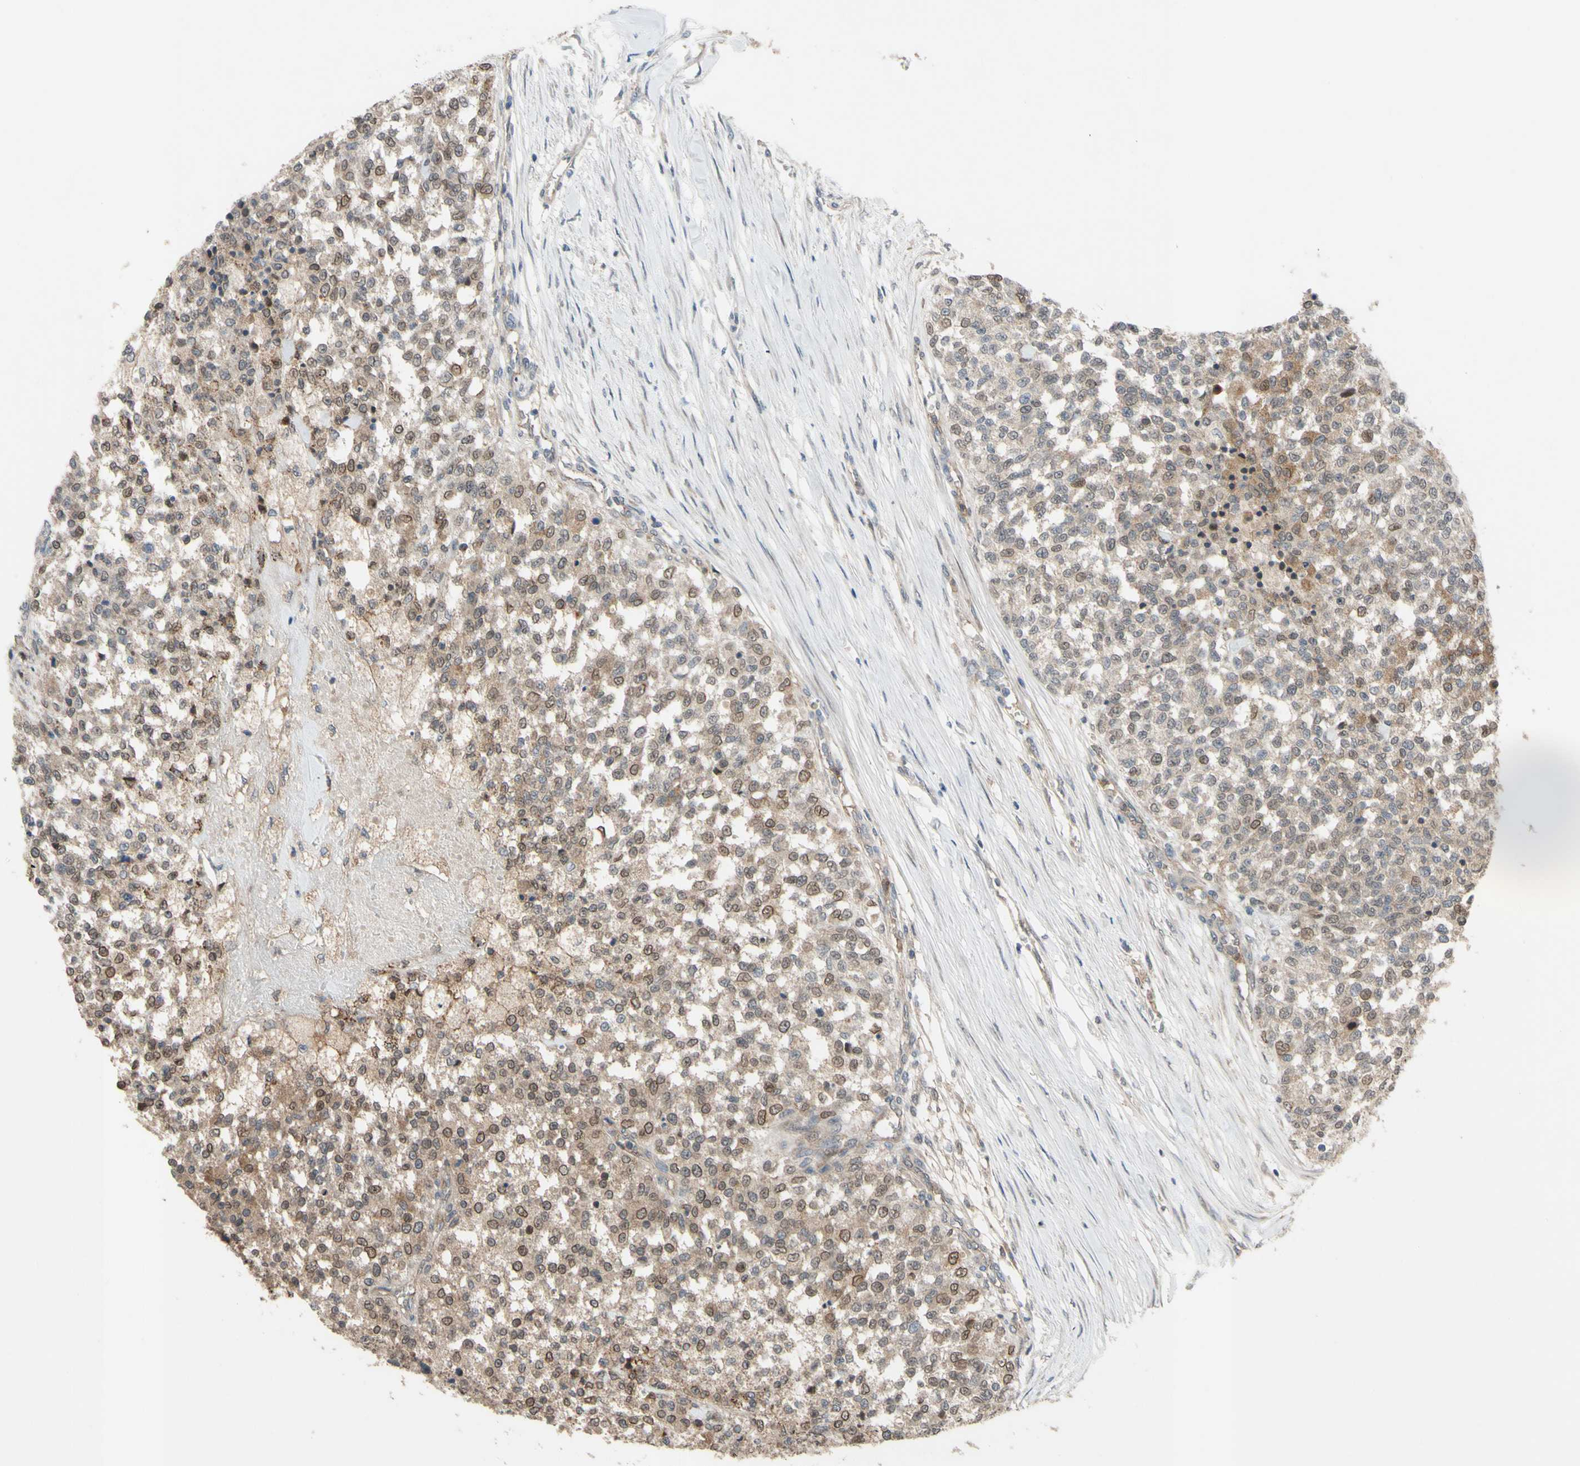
{"staining": {"intensity": "moderate", "quantity": ">75%", "location": "cytoplasmic/membranous,nuclear"}, "tissue": "testis cancer", "cell_type": "Tumor cells", "image_type": "cancer", "snomed": [{"axis": "morphology", "description": "Seminoma, NOS"}, {"axis": "topography", "description": "Testis"}], "caption": "Testis cancer (seminoma) tissue displays moderate cytoplasmic/membranous and nuclear staining in approximately >75% of tumor cells, visualized by immunohistochemistry.", "gene": "SHROOM4", "patient": {"sex": "male", "age": 59}}